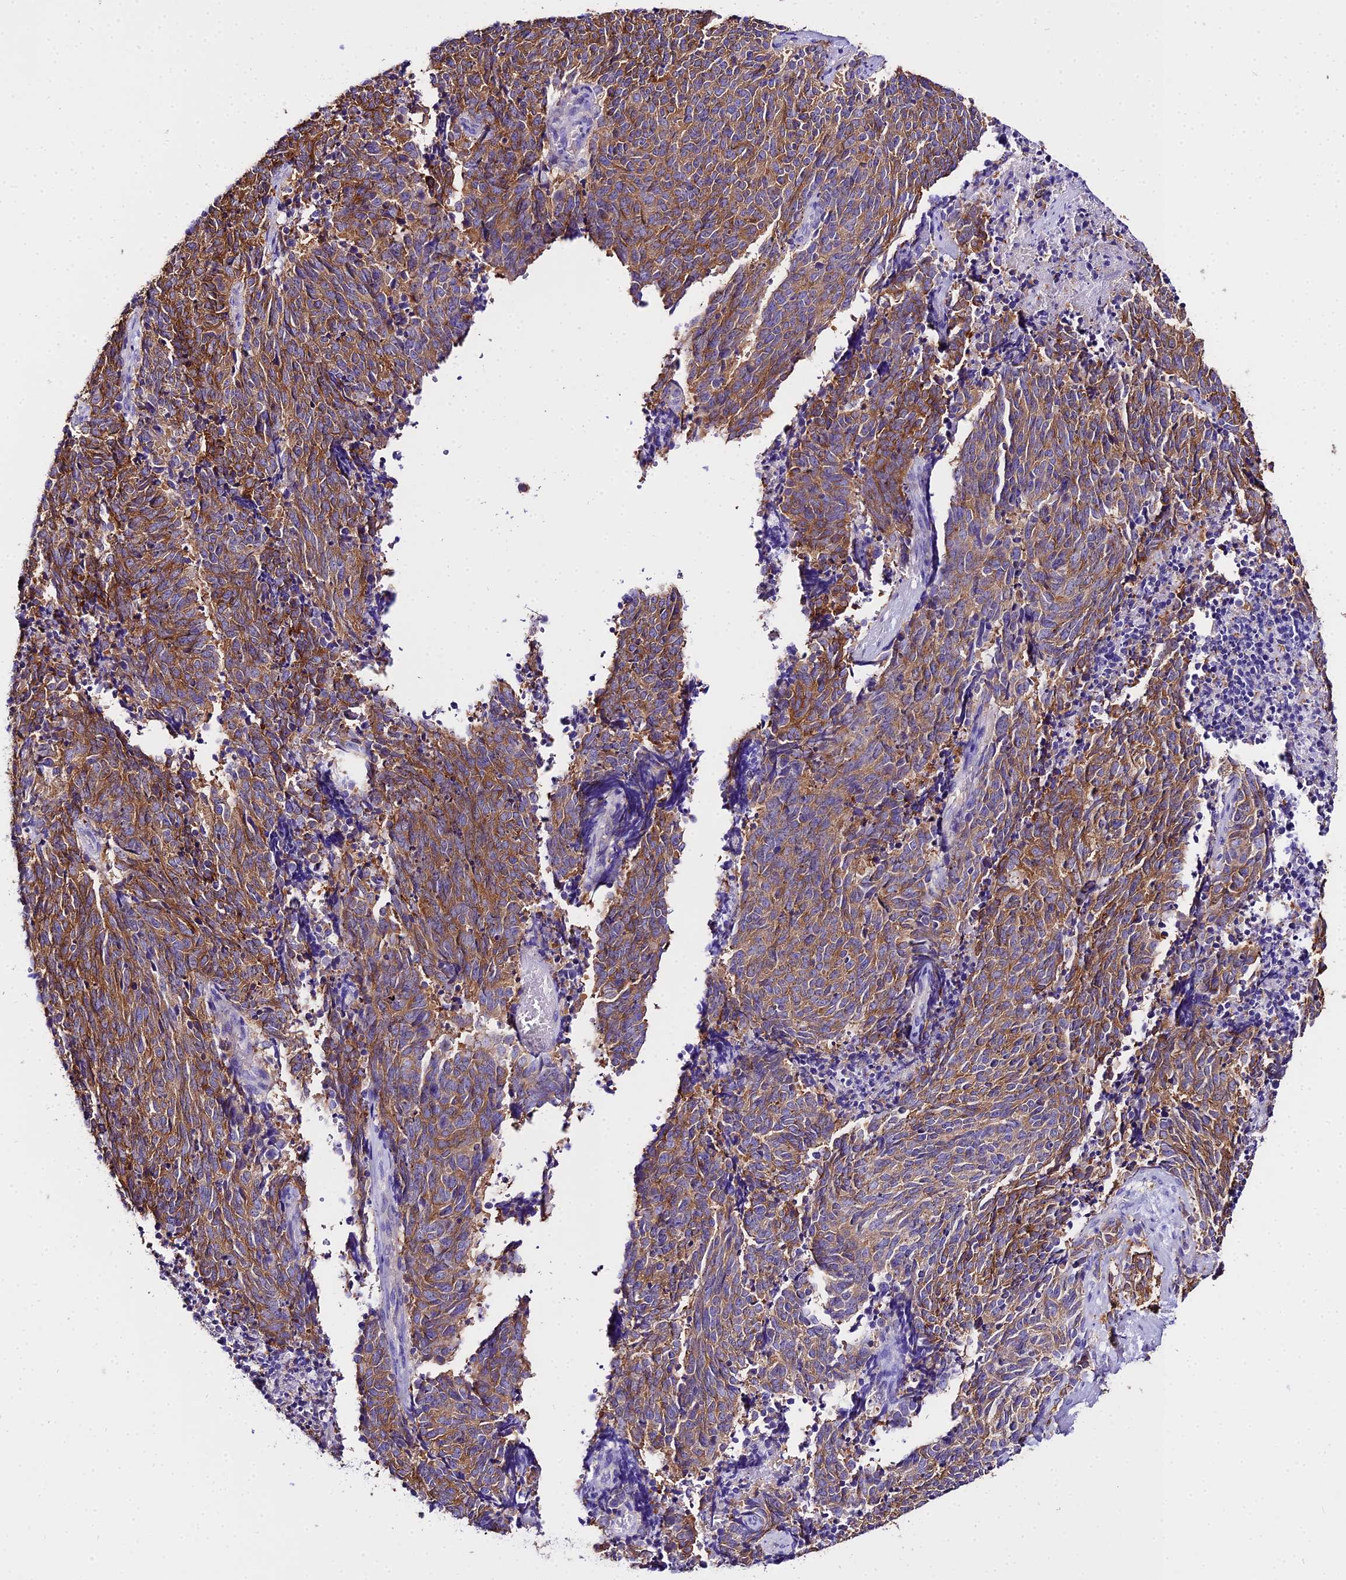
{"staining": {"intensity": "moderate", "quantity": ">75%", "location": "cytoplasmic/membranous"}, "tissue": "cervical cancer", "cell_type": "Tumor cells", "image_type": "cancer", "snomed": [{"axis": "morphology", "description": "Squamous cell carcinoma, NOS"}, {"axis": "topography", "description": "Cervix"}], "caption": "Immunohistochemistry (DAB) staining of cervical cancer shows moderate cytoplasmic/membranous protein staining in about >75% of tumor cells.", "gene": "TUBA3D", "patient": {"sex": "female", "age": 29}}